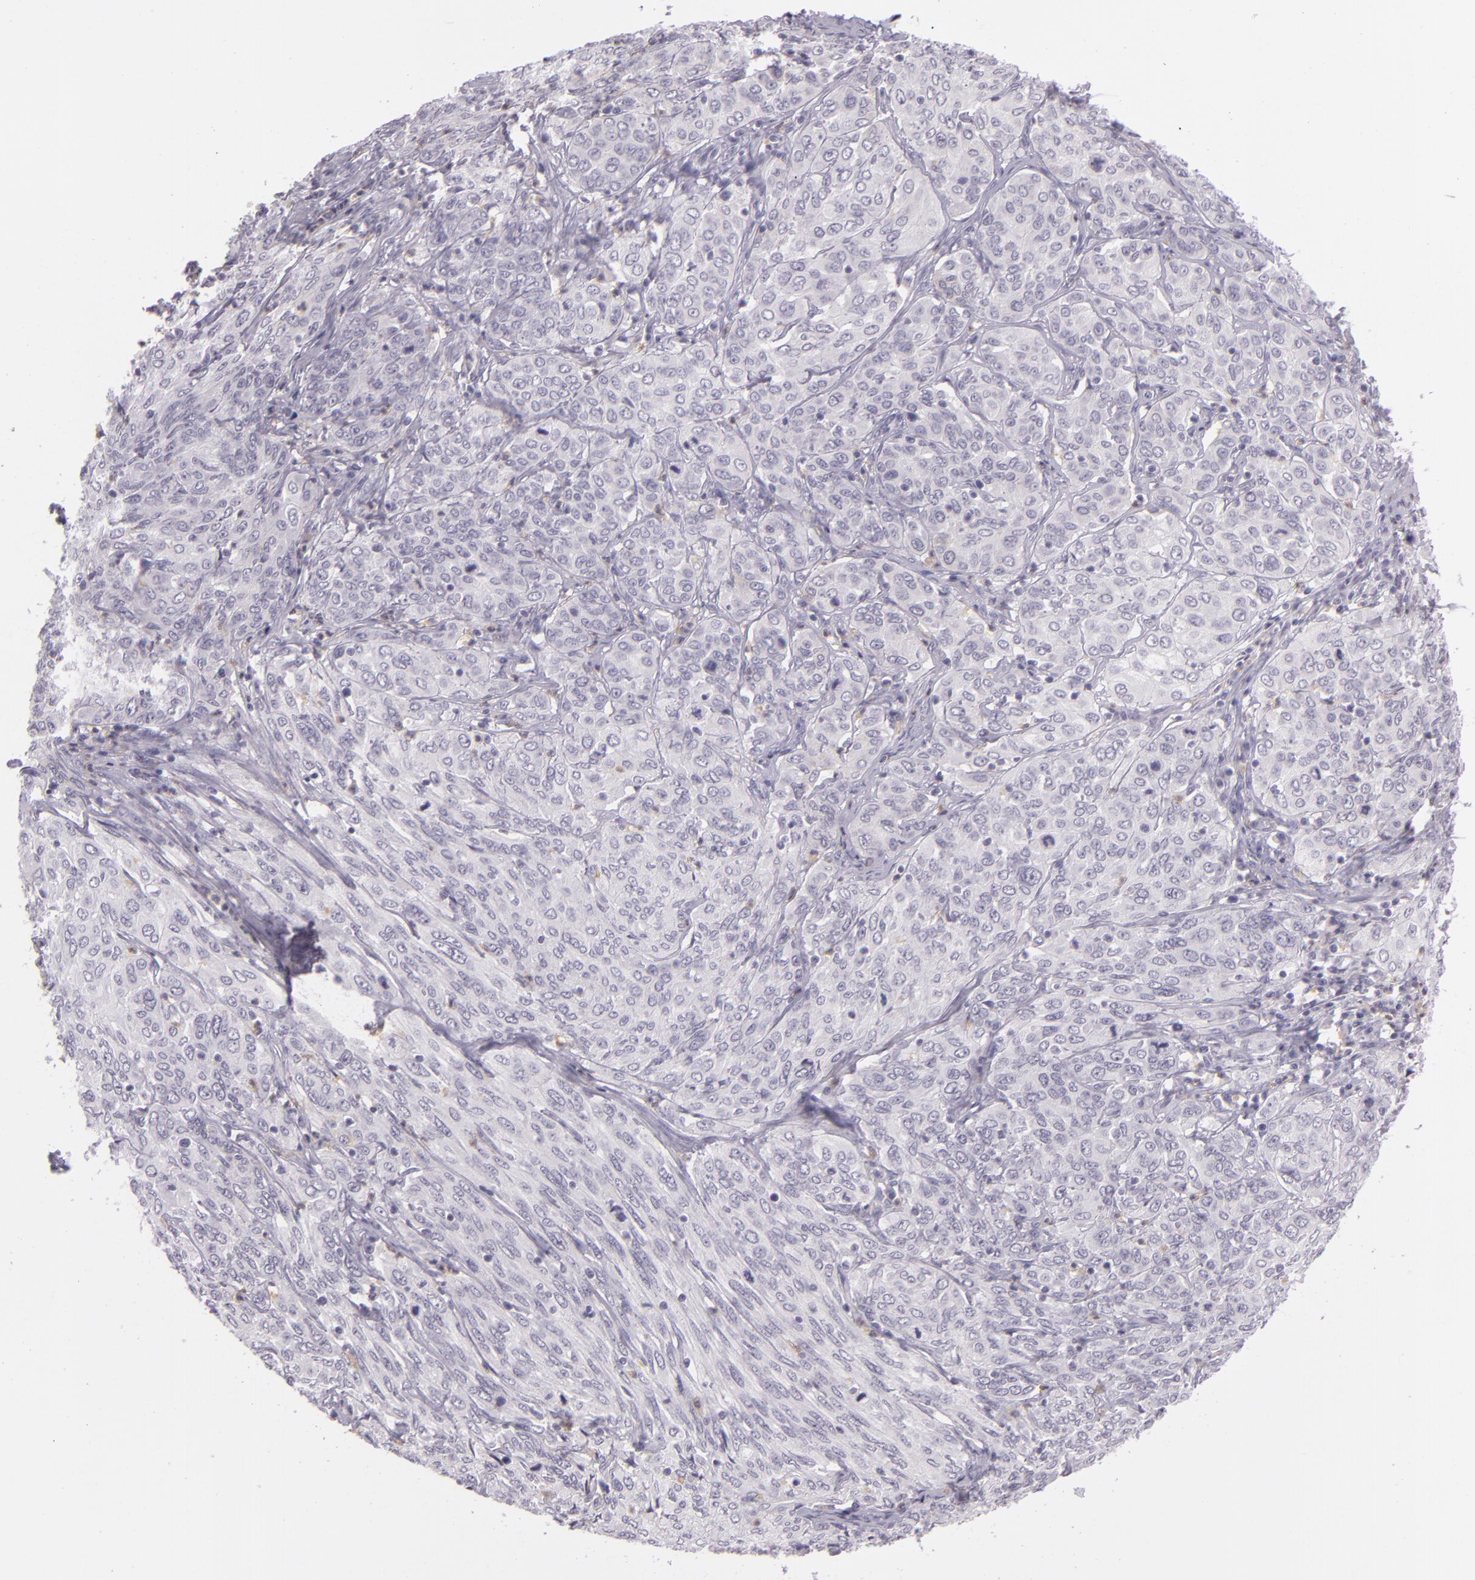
{"staining": {"intensity": "negative", "quantity": "none", "location": "none"}, "tissue": "cervical cancer", "cell_type": "Tumor cells", "image_type": "cancer", "snomed": [{"axis": "morphology", "description": "Squamous cell carcinoma, NOS"}, {"axis": "topography", "description": "Cervix"}], "caption": "Cervical cancer (squamous cell carcinoma) was stained to show a protein in brown. There is no significant staining in tumor cells.", "gene": "CBS", "patient": {"sex": "female", "age": 38}}